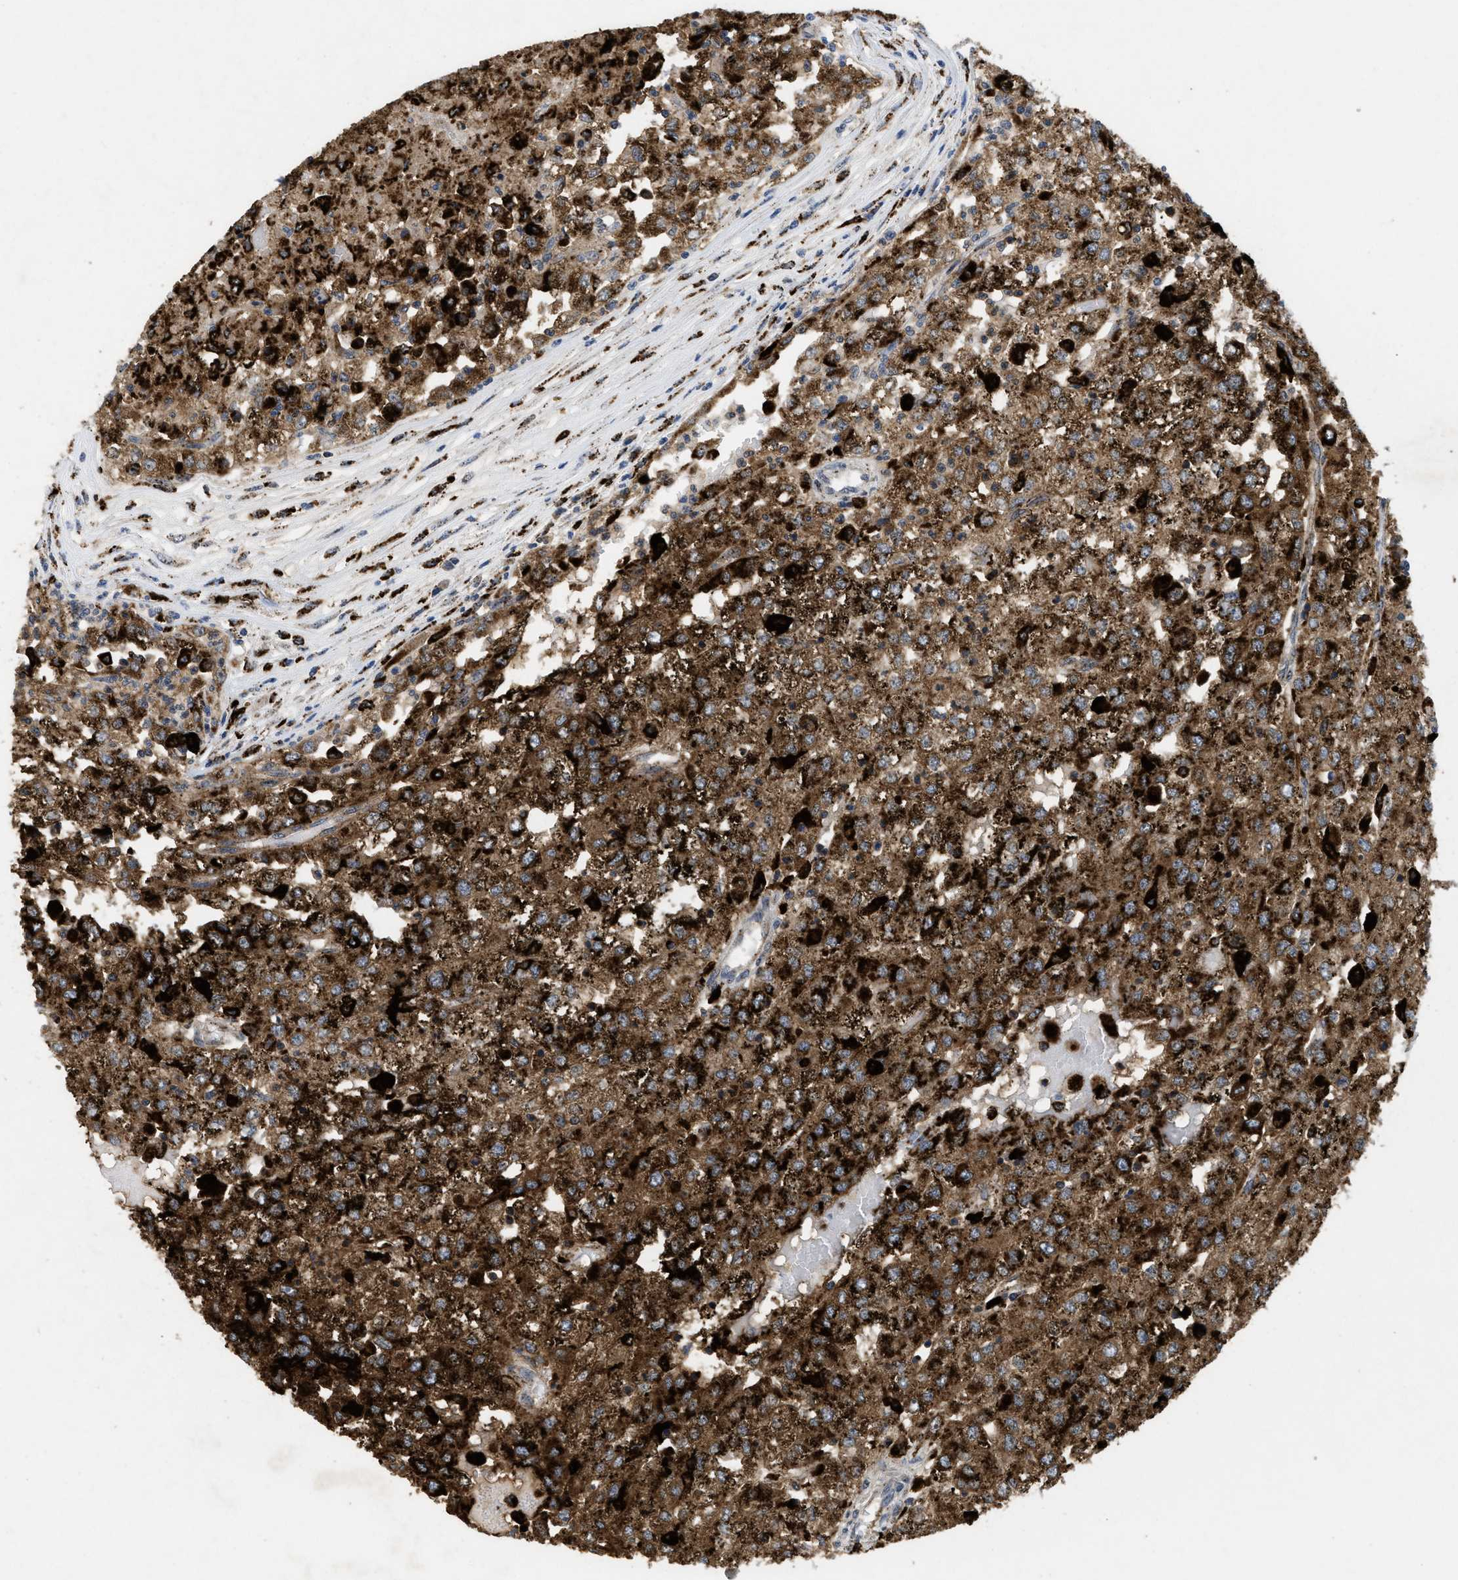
{"staining": {"intensity": "strong", "quantity": ">75%", "location": "cytoplasmic/membranous"}, "tissue": "renal cancer", "cell_type": "Tumor cells", "image_type": "cancer", "snomed": [{"axis": "morphology", "description": "Adenocarcinoma, NOS"}, {"axis": "topography", "description": "Kidney"}], "caption": "Adenocarcinoma (renal) stained with a protein marker exhibits strong staining in tumor cells.", "gene": "BMPR2", "patient": {"sex": "female", "age": 54}}